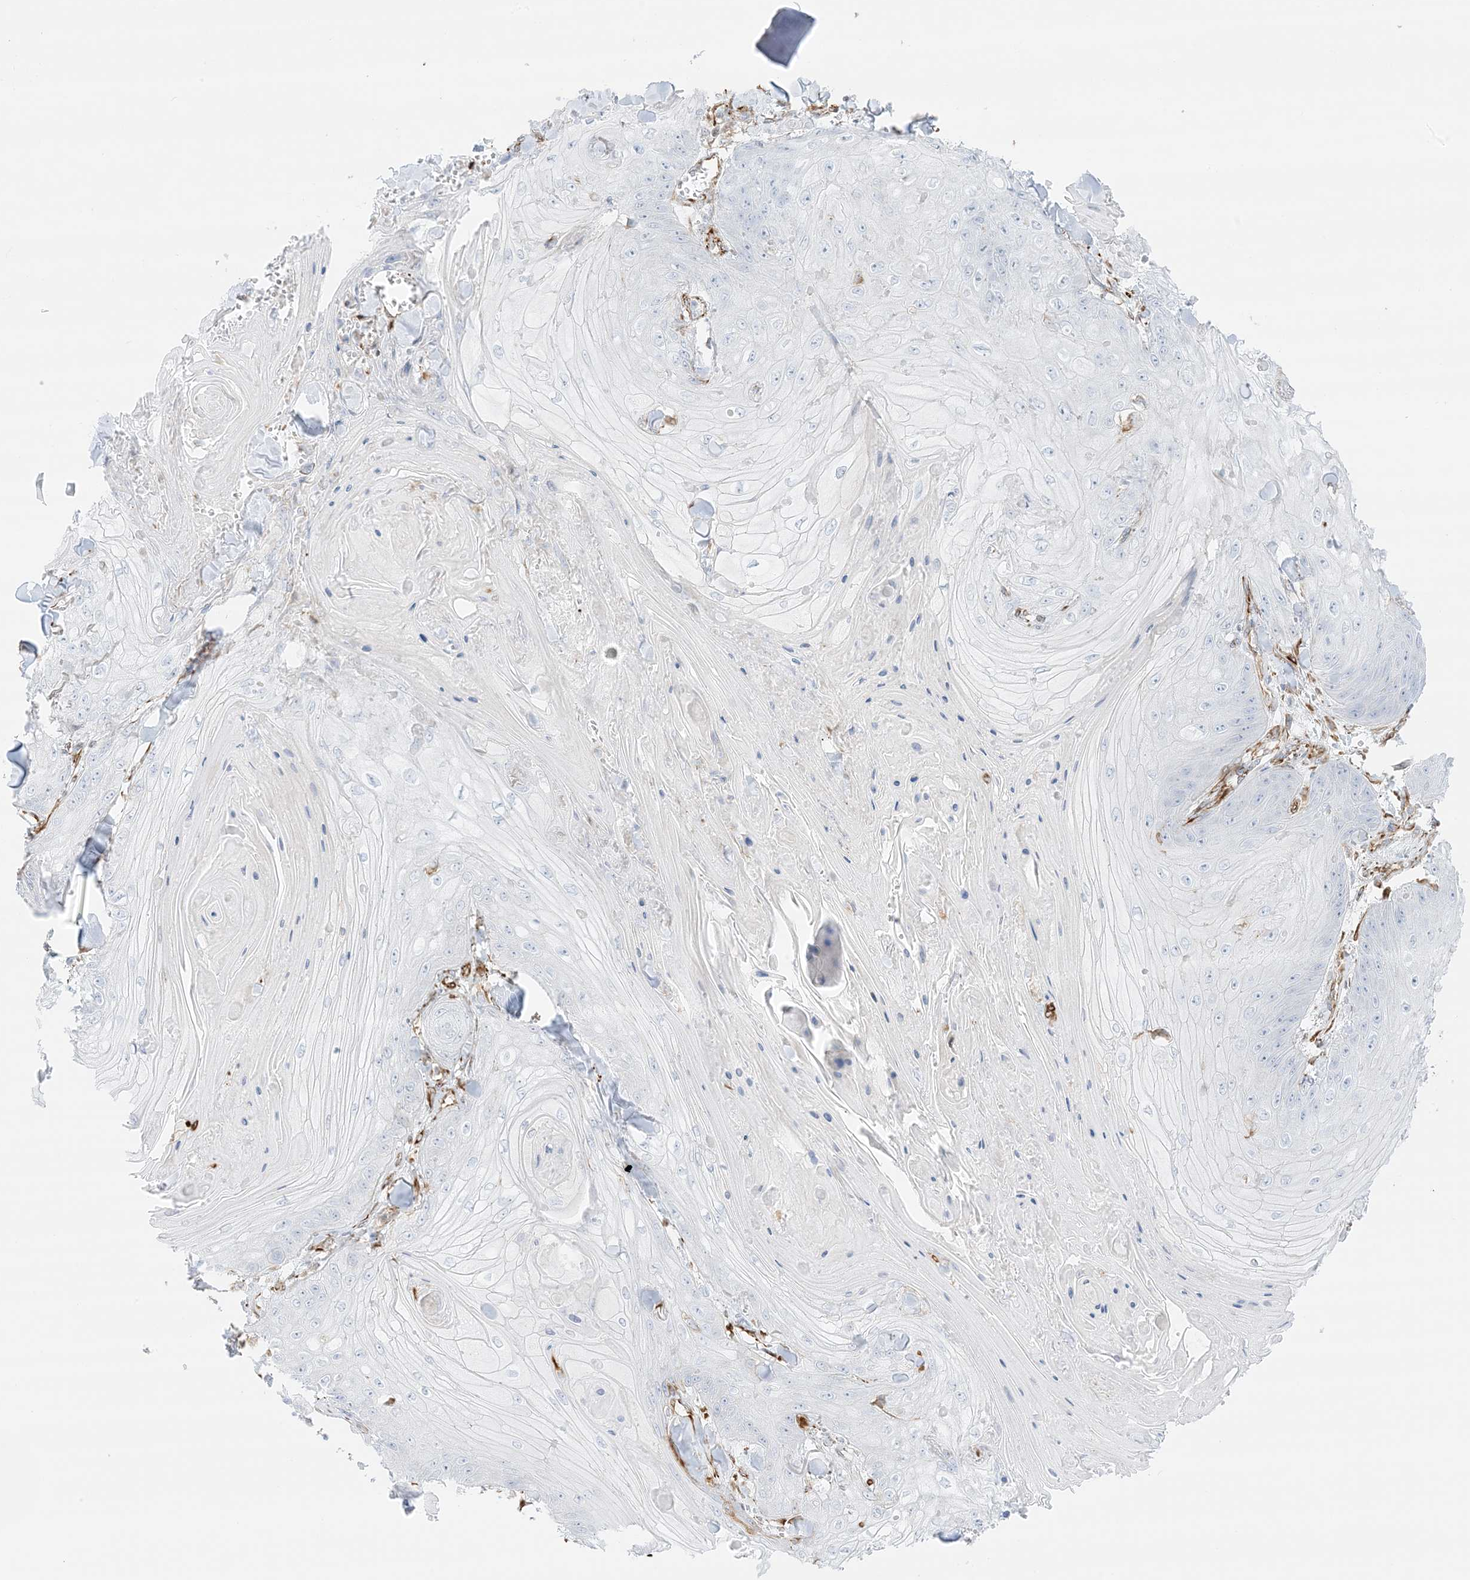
{"staining": {"intensity": "negative", "quantity": "none", "location": "none"}, "tissue": "skin cancer", "cell_type": "Tumor cells", "image_type": "cancer", "snomed": [{"axis": "morphology", "description": "Squamous cell carcinoma, NOS"}, {"axis": "topography", "description": "Skin"}], "caption": "Immunohistochemical staining of human skin squamous cell carcinoma displays no significant positivity in tumor cells. Nuclei are stained in blue.", "gene": "PID1", "patient": {"sex": "male", "age": 74}}